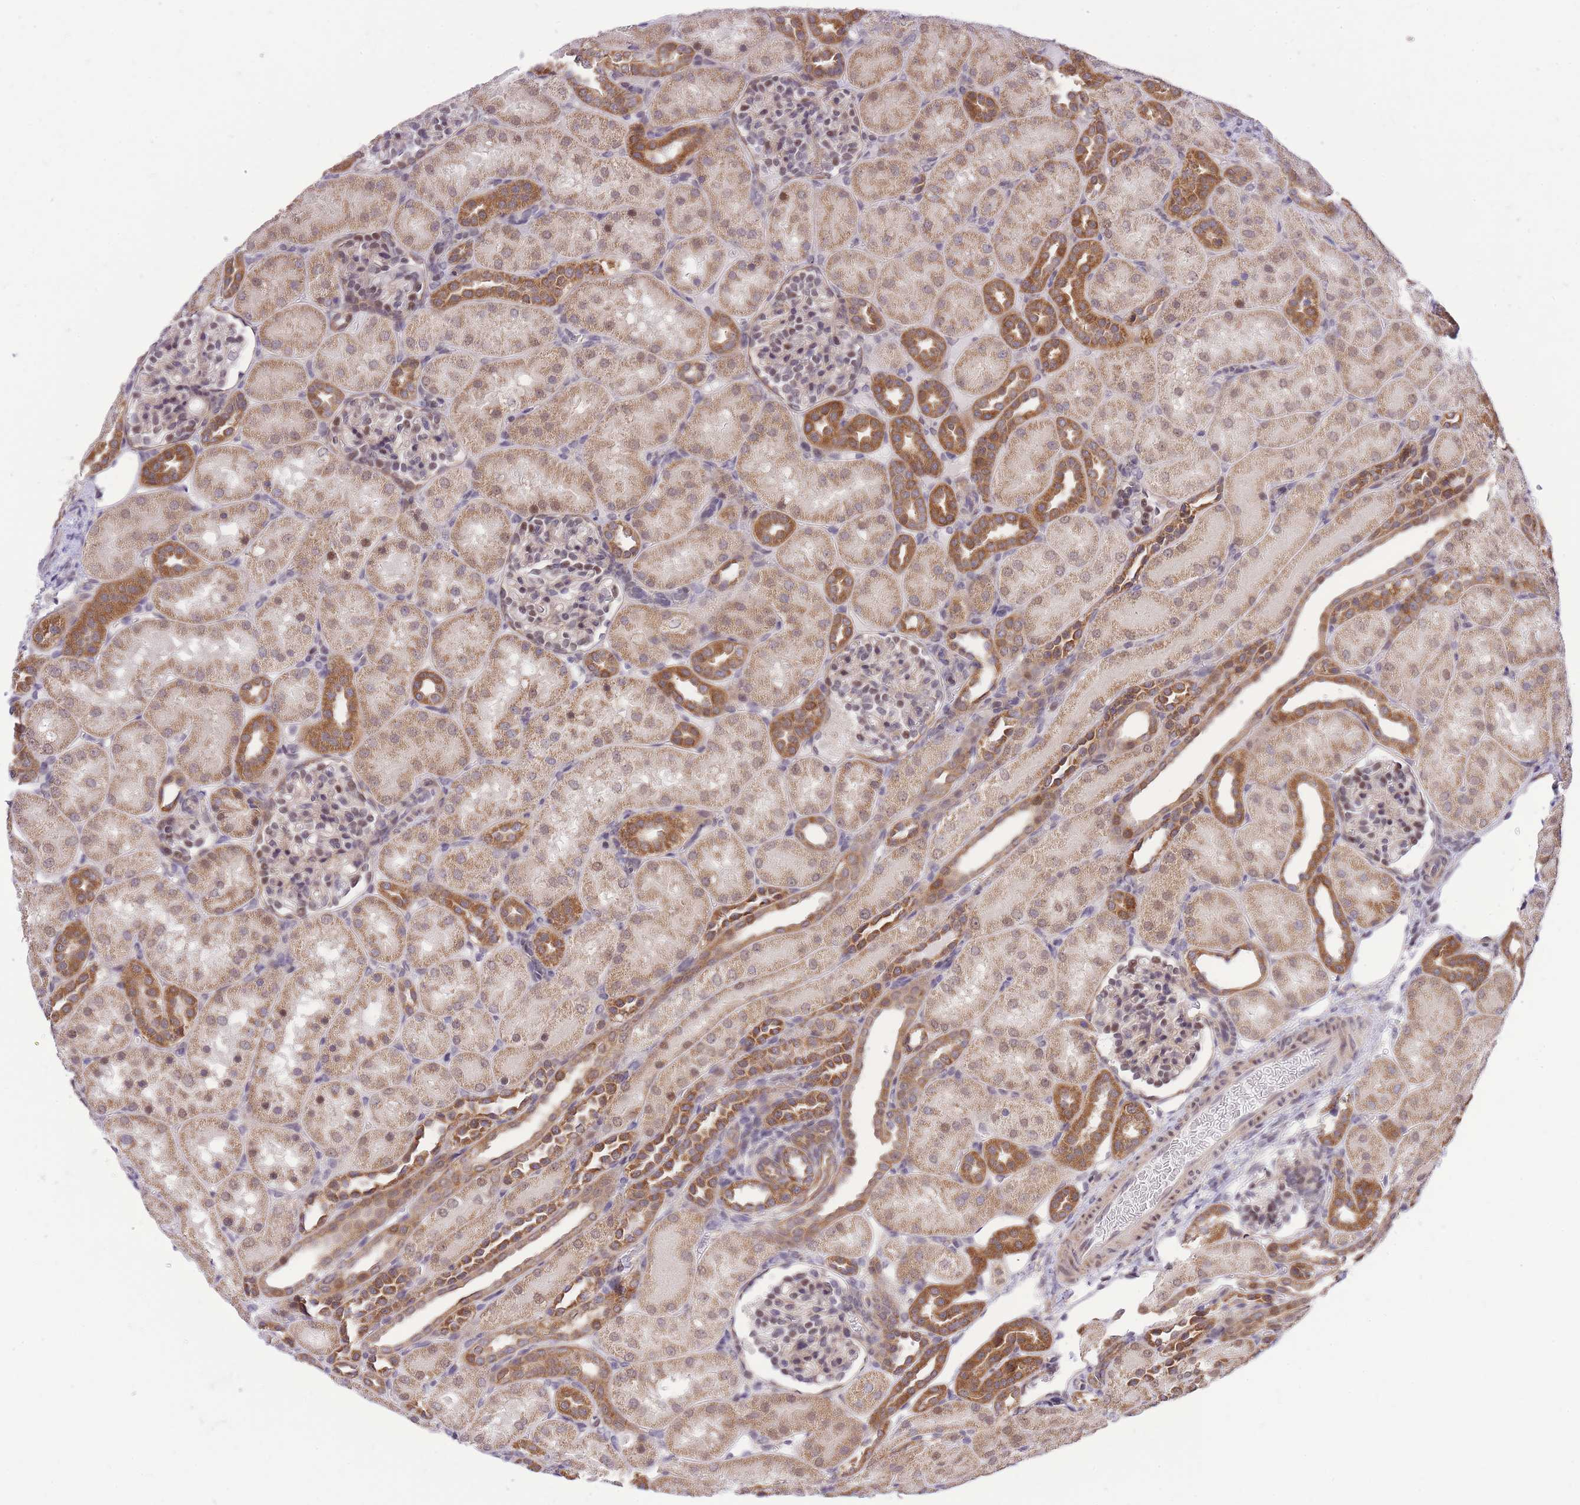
{"staining": {"intensity": "moderate", "quantity": "25%-75%", "location": "cytoplasmic/membranous,nuclear"}, "tissue": "kidney", "cell_type": "Cells in glomeruli", "image_type": "normal", "snomed": [{"axis": "morphology", "description": "Normal tissue, NOS"}, {"axis": "topography", "description": "Kidney"}], "caption": "Immunohistochemistry photomicrograph of unremarkable human kidney stained for a protein (brown), which reveals medium levels of moderate cytoplasmic/membranous,nuclear expression in approximately 25%-75% of cells in glomeruli.", "gene": "MINDY2", "patient": {"sex": "male", "age": 1}}